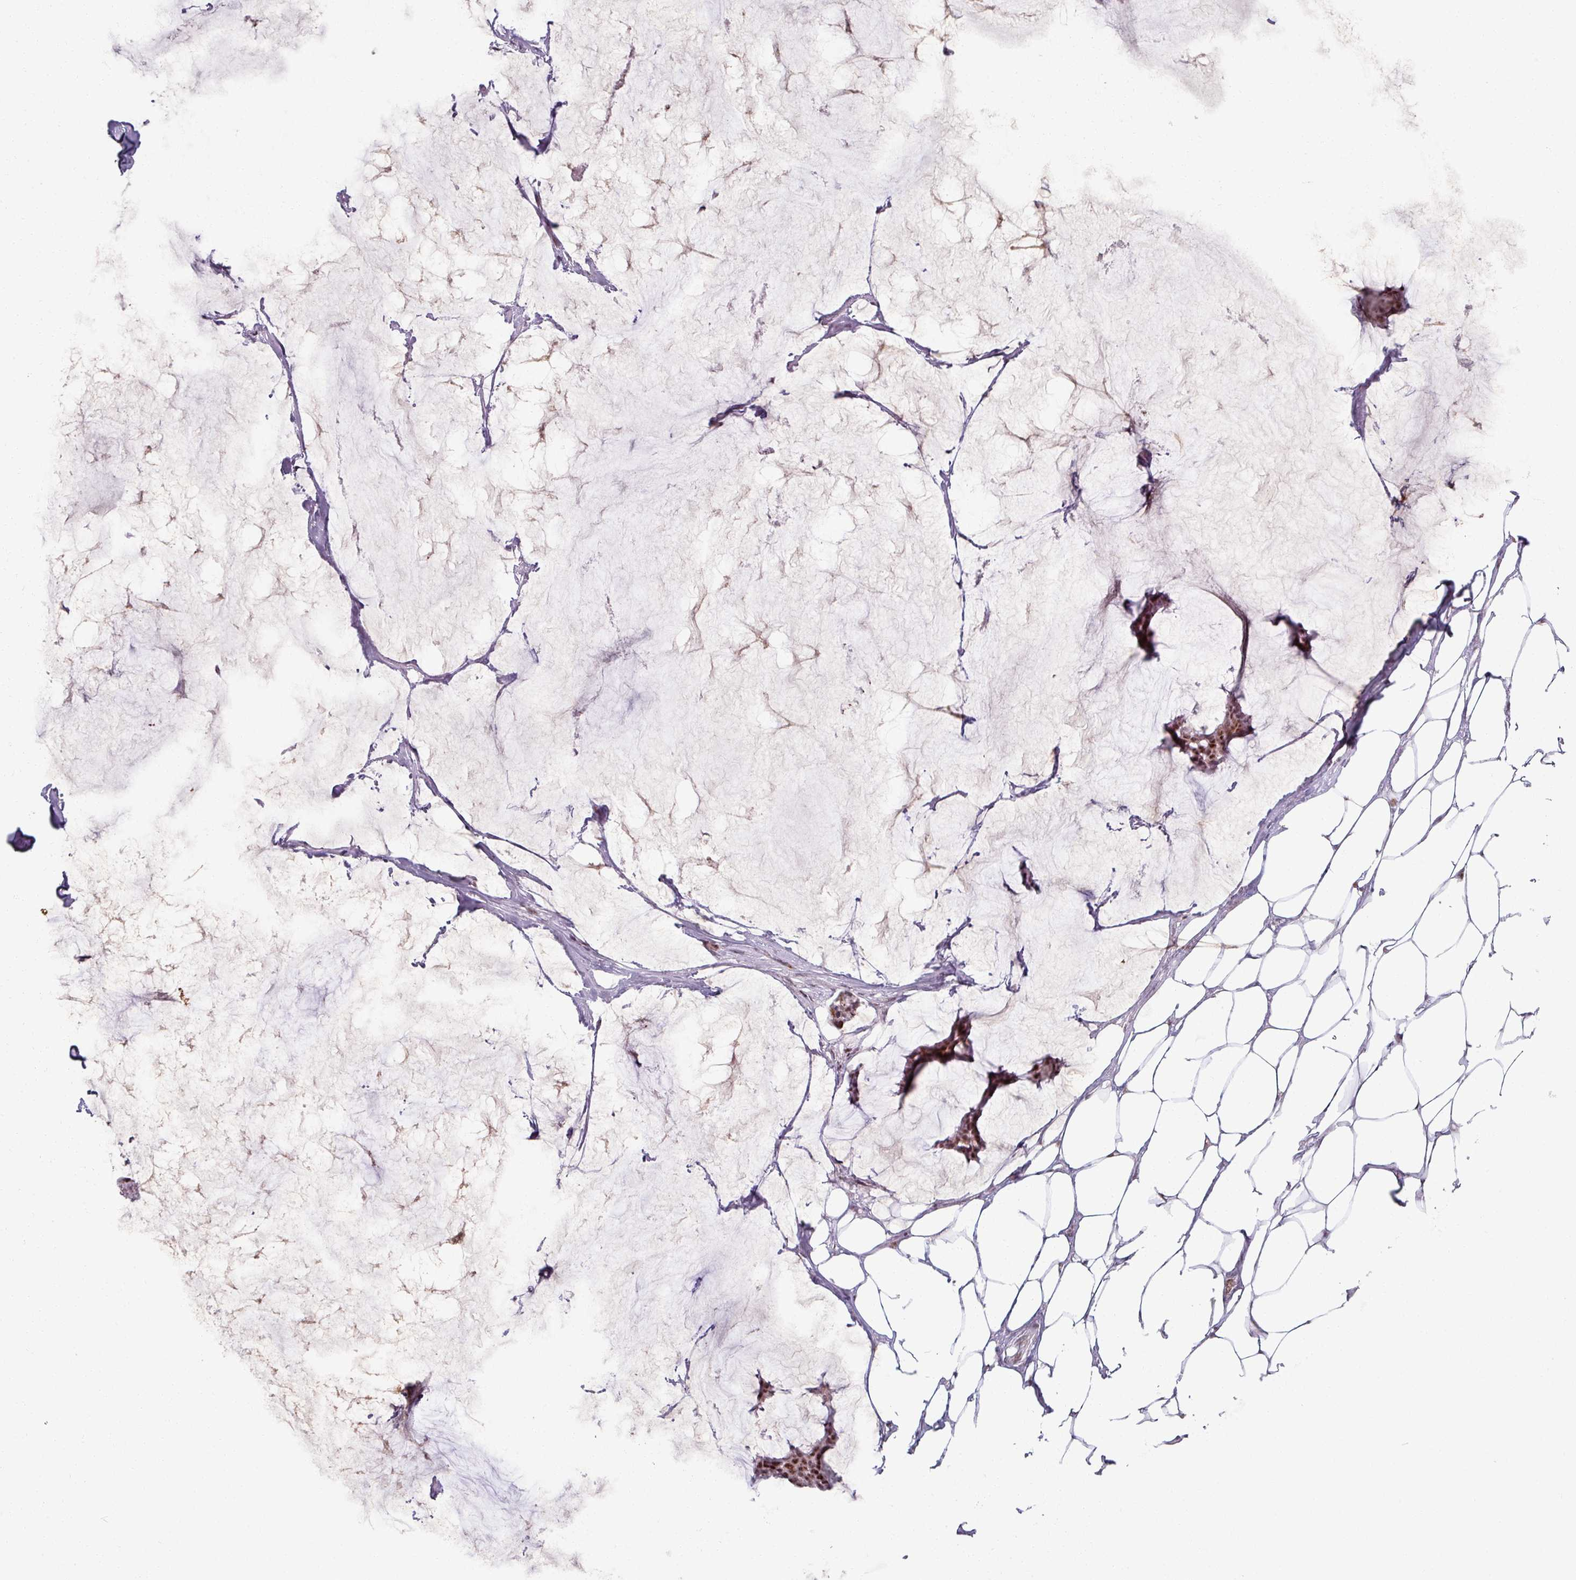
{"staining": {"intensity": "moderate", "quantity": ">75%", "location": "nuclear"}, "tissue": "breast cancer", "cell_type": "Tumor cells", "image_type": "cancer", "snomed": [{"axis": "morphology", "description": "Duct carcinoma"}, {"axis": "topography", "description": "Breast"}], "caption": "Approximately >75% of tumor cells in breast infiltrating ductal carcinoma show moderate nuclear protein positivity as visualized by brown immunohistochemical staining.", "gene": "NCOR1", "patient": {"sex": "female", "age": 93}}